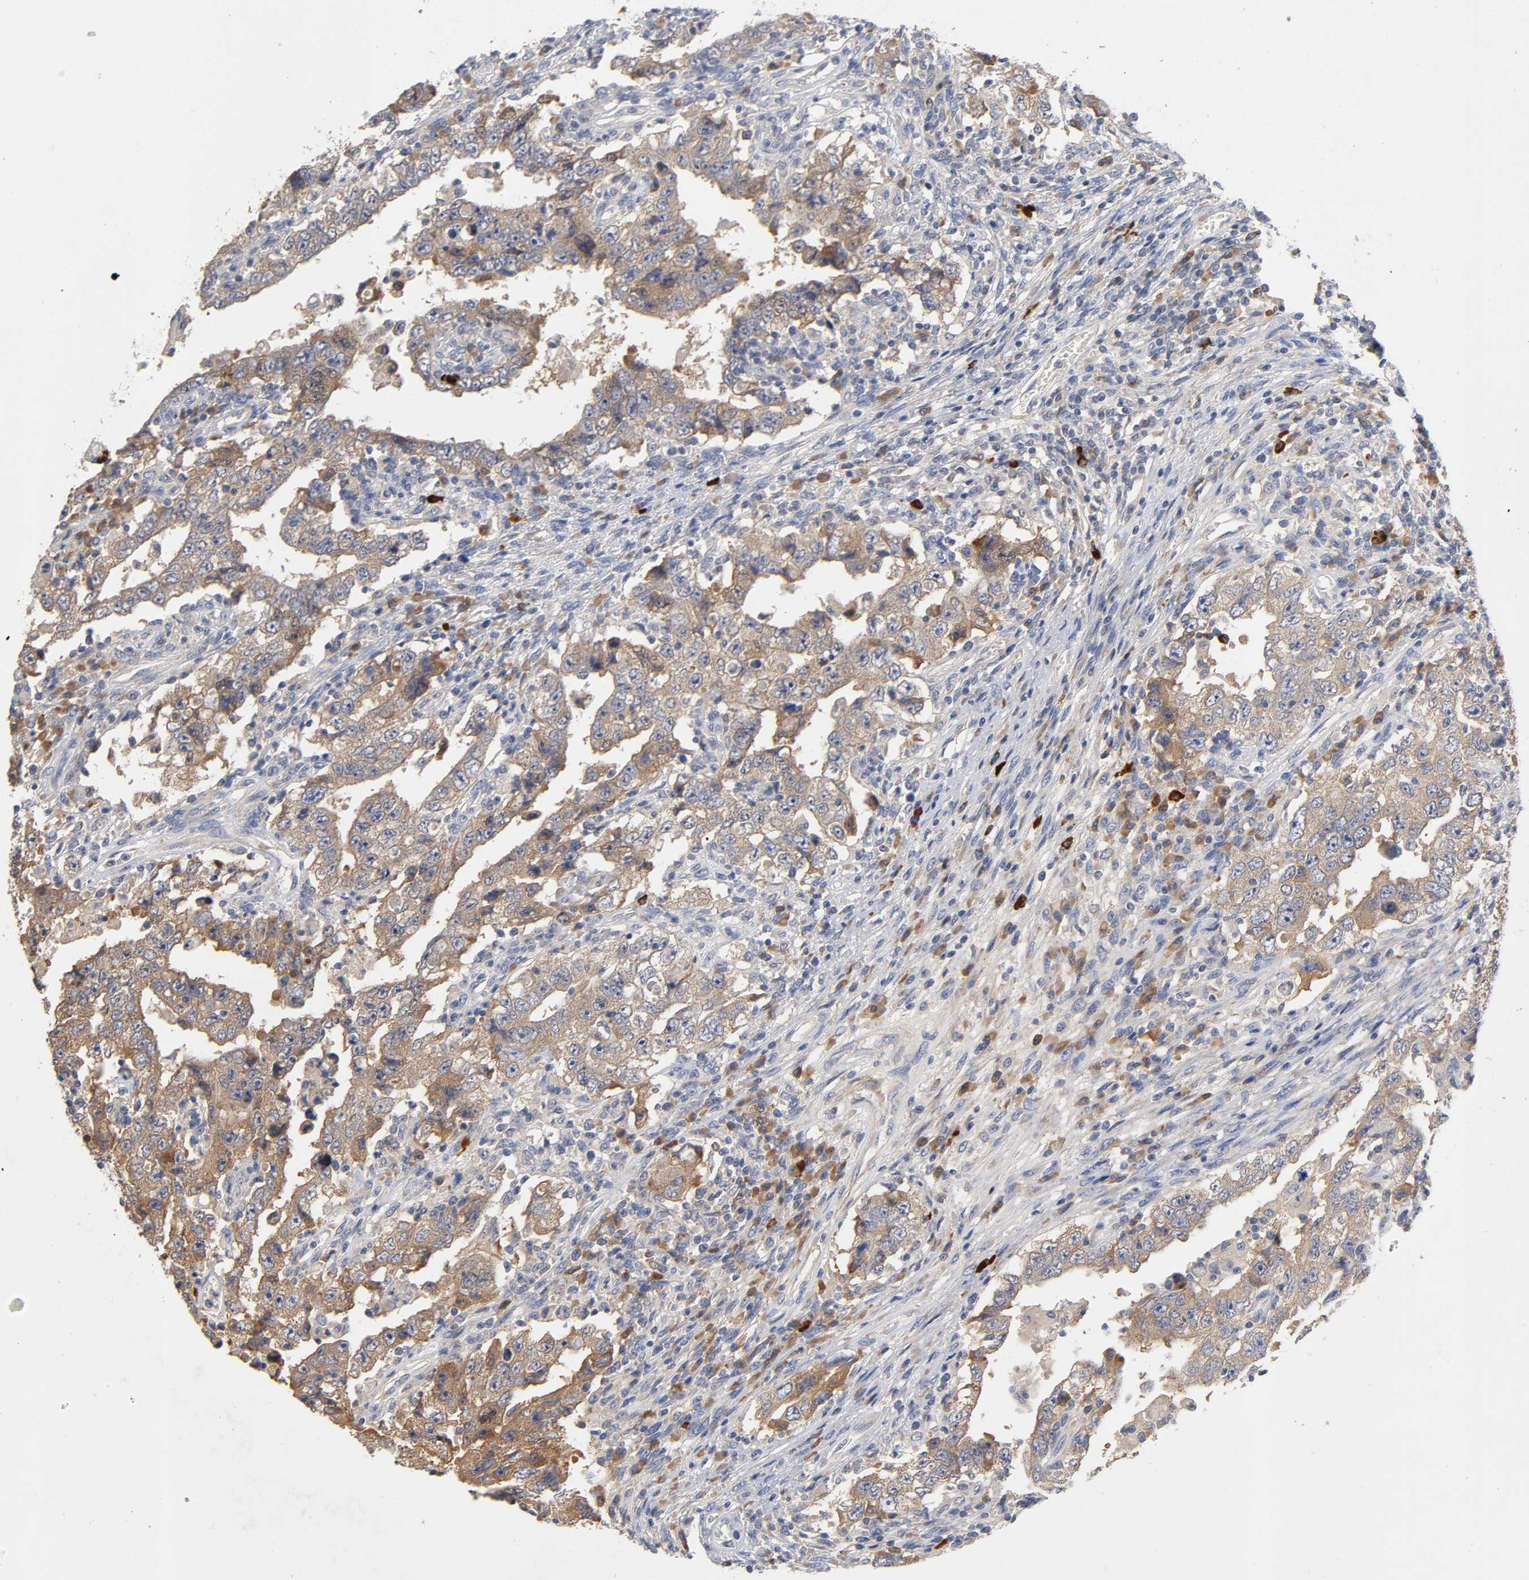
{"staining": {"intensity": "moderate", "quantity": ">75%", "location": "cytoplasmic/membranous"}, "tissue": "testis cancer", "cell_type": "Tumor cells", "image_type": "cancer", "snomed": [{"axis": "morphology", "description": "Carcinoma, Embryonal, NOS"}, {"axis": "topography", "description": "Testis"}], "caption": "Protein analysis of testis embryonal carcinoma tissue demonstrates moderate cytoplasmic/membranous expression in approximately >75% of tumor cells. (DAB (3,3'-diaminobenzidine) IHC with brightfield microscopy, high magnification).", "gene": "RPS29", "patient": {"sex": "male", "age": 26}}